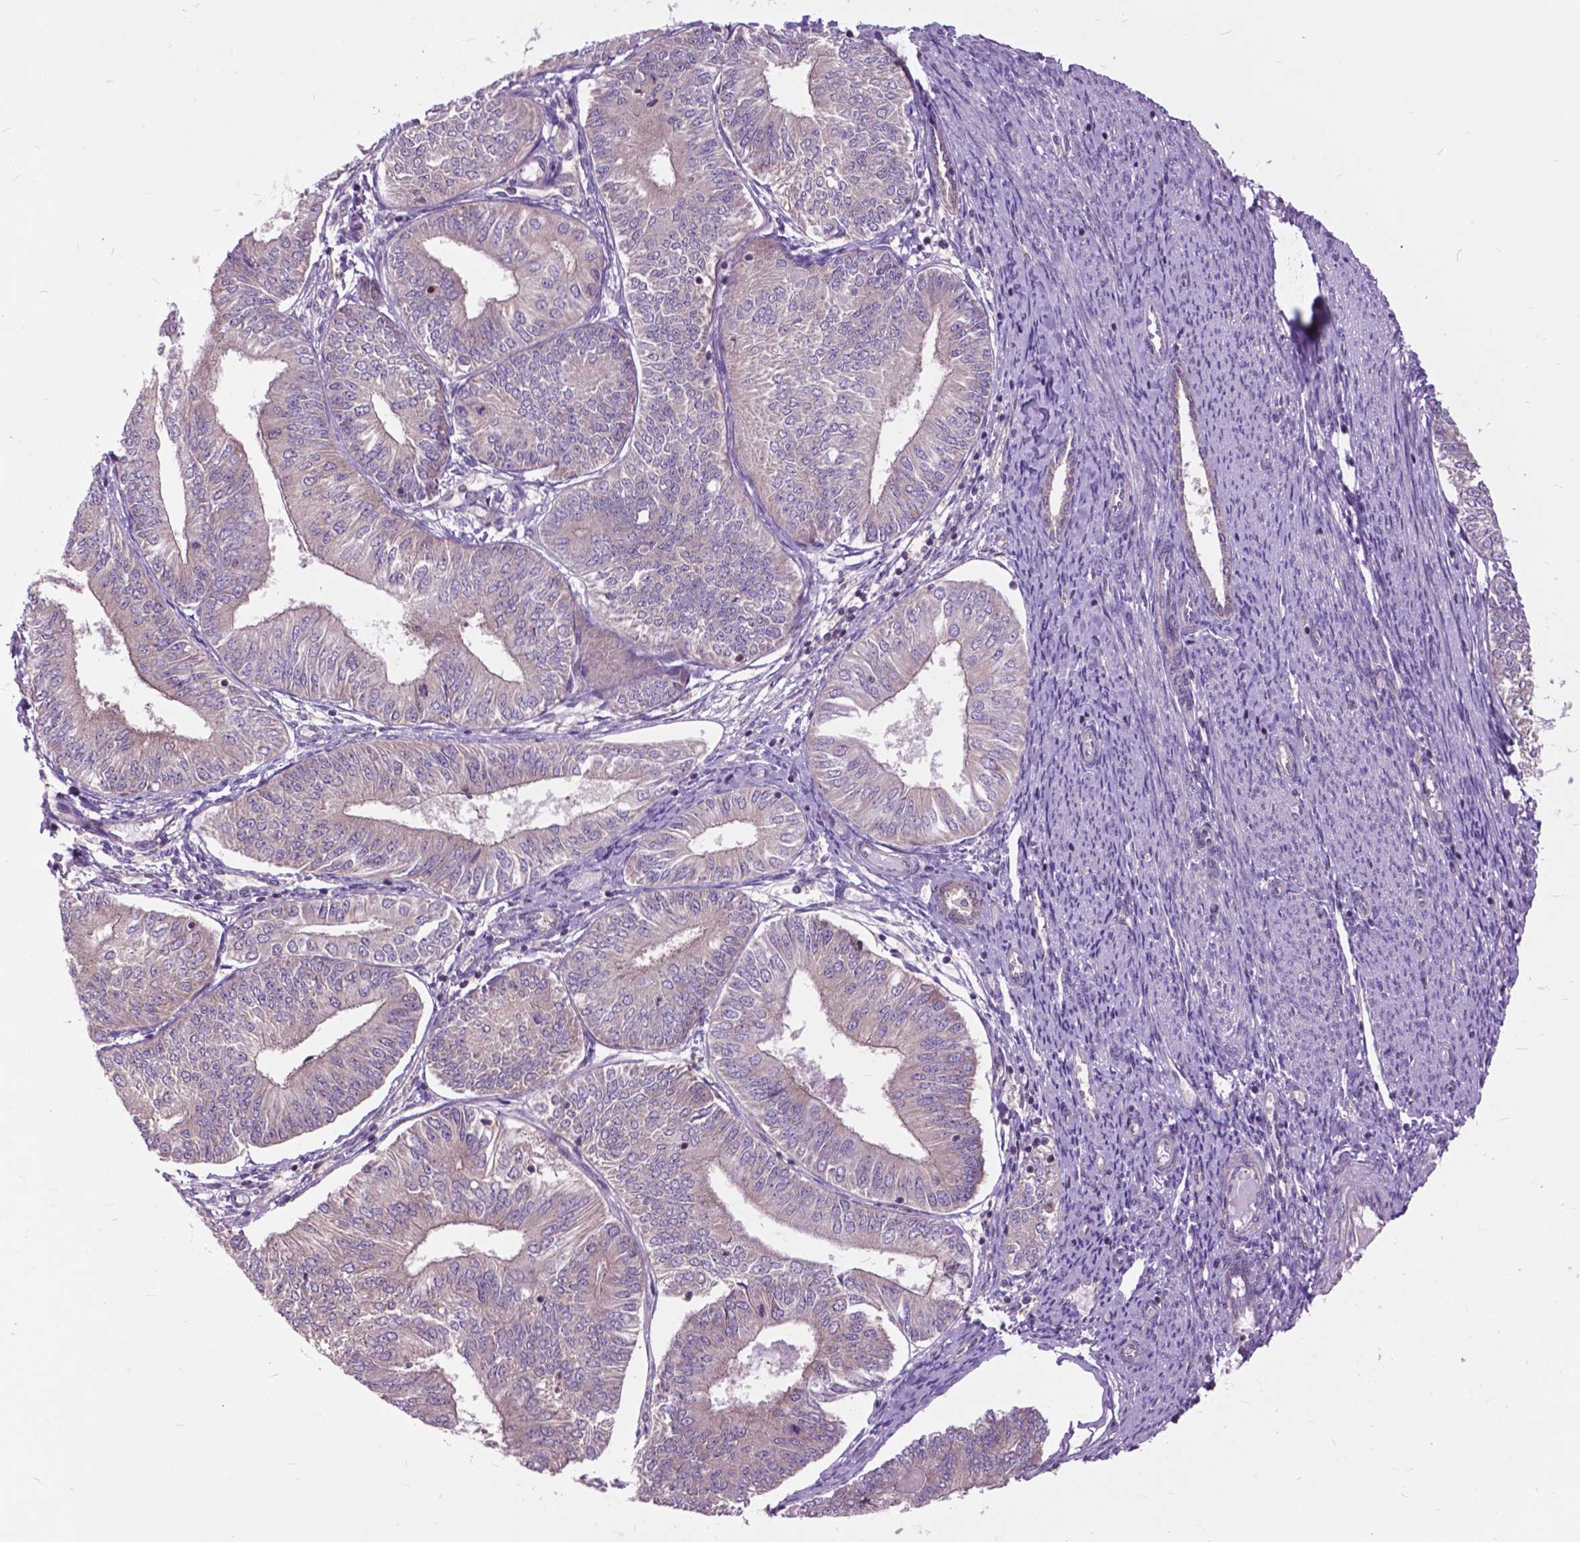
{"staining": {"intensity": "weak", "quantity": "25%-75%", "location": "cytoplasmic/membranous"}, "tissue": "endometrial cancer", "cell_type": "Tumor cells", "image_type": "cancer", "snomed": [{"axis": "morphology", "description": "Adenocarcinoma, NOS"}, {"axis": "topography", "description": "Endometrium"}], "caption": "High-power microscopy captured an immunohistochemistry (IHC) micrograph of endometrial cancer, revealing weak cytoplasmic/membranous staining in approximately 25%-75% of tumor cells. The staining was performed using DAB (3,3'-diaminobenzidine), with brown indicating positive protein expression. Nuclei are stained blue with hematoxylin.", "gene": "ARAF", "patient": {"sex": "female", "age": 58}}